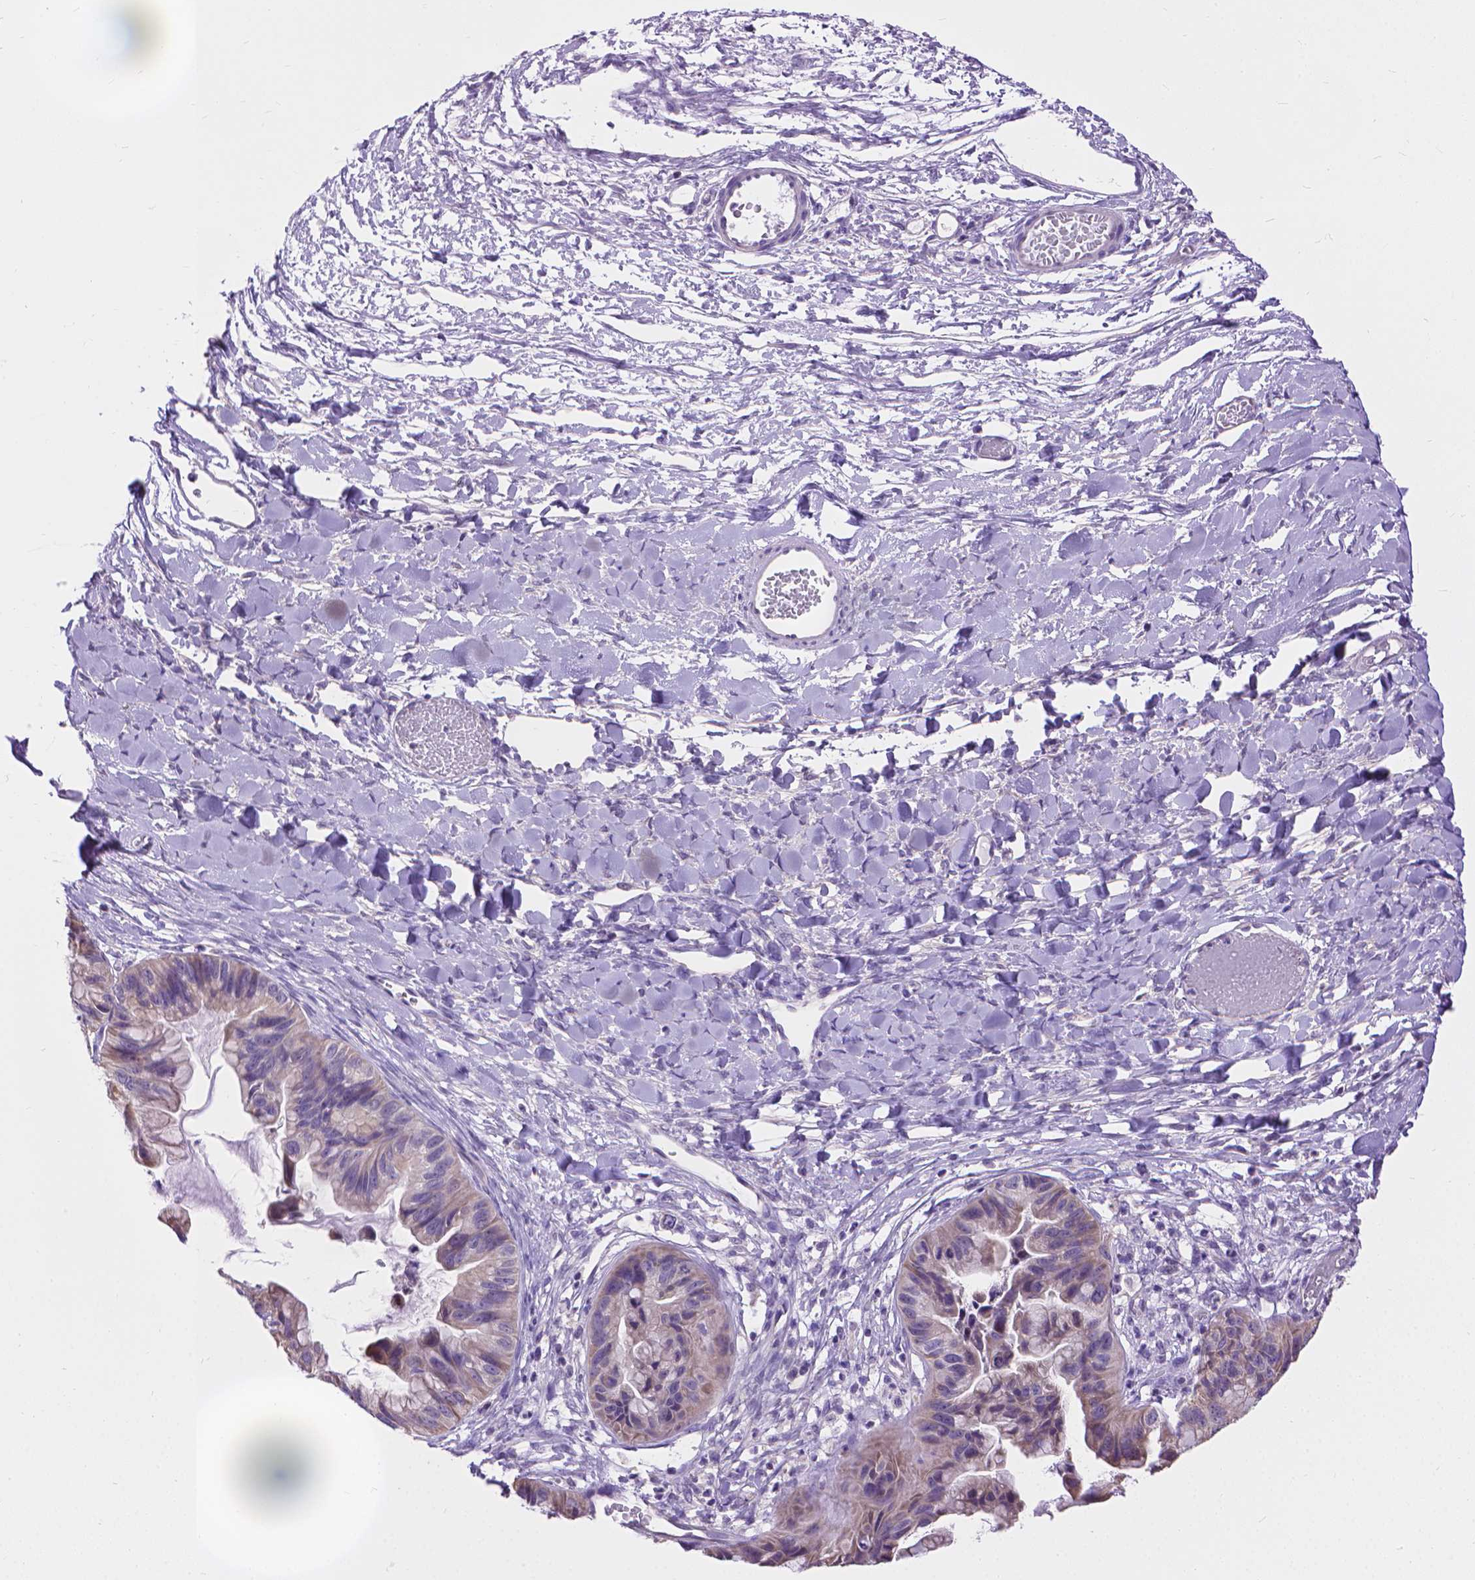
{"staining": {"intensity": "weak", "quantity": ">75%", "location": "cytoplasmic/membranous"}, "tissue": "ovarian cancer", "cell_type": "Tumor cells", "image_type": "cancer", "snomed": [{"axis": "morphology", "description": "Cystadenocarcinoma, mucinous, NOS"}, {"axis": "topography", "description": "Ovary"}], "caption": "Brown immunohistochemical staining in mucinous cystadenocarcinoma (ovarian) reveals weak cytoplasmic/membranous expression in about >75% of tumor cells.", "gene": "SYN1", "patient": {"sex": "female", "age": 76}}